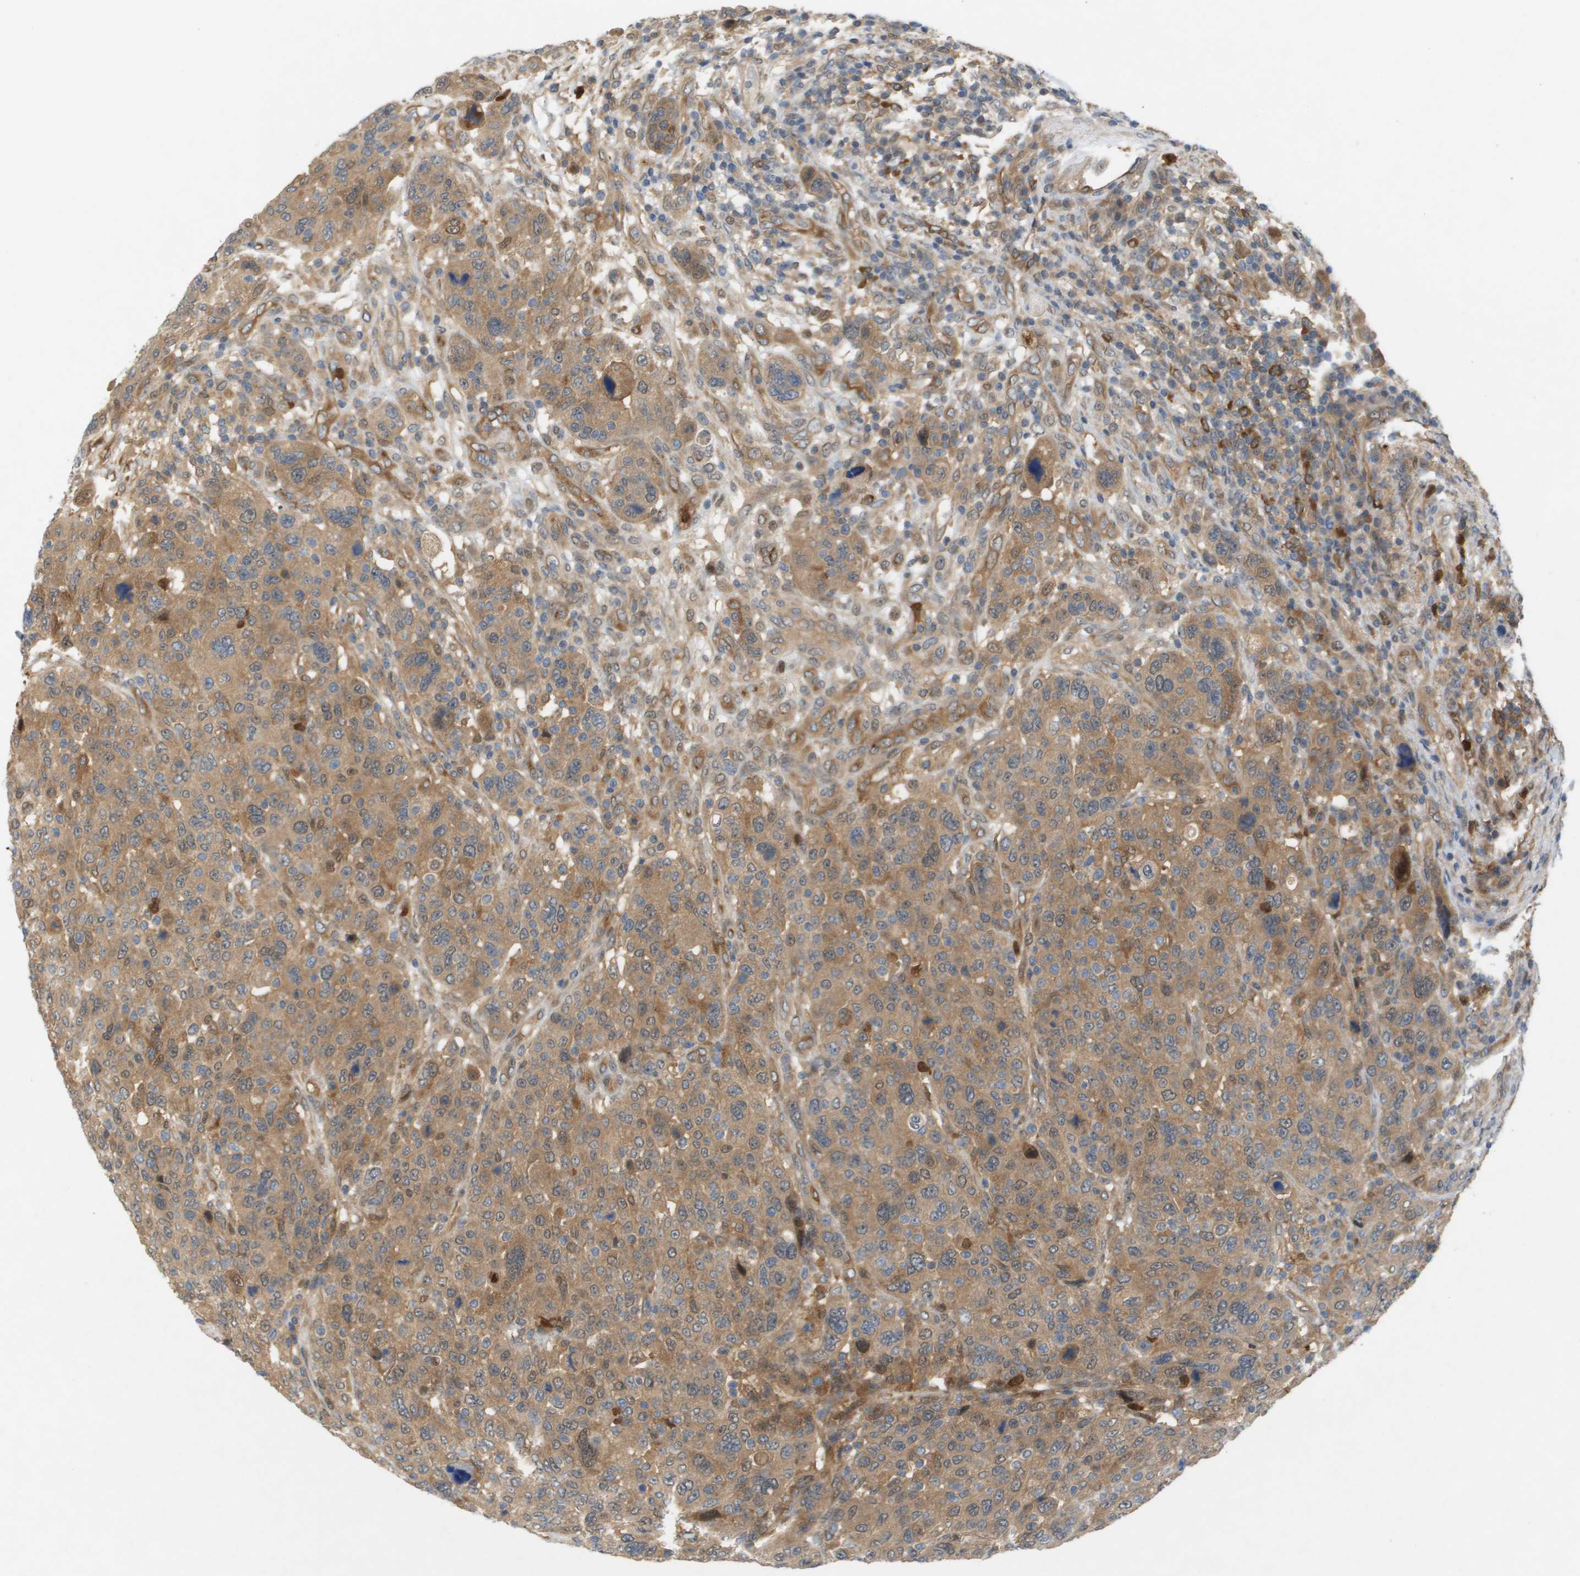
{"staining": {"intensity": "moderate", "quantity": ">75%", "location": "cytoplasmic/membranous"}, "tissue": "breast cancer", "cell_type": "Tumor cells", "image_type": "cancer", "snomed": [{"axis": "morphology", "description": "Duct carcinoma"}, {"axis": "topography", "description": "Breast"}], "caption": "Breast intraductal carcinoma stained for a protein (brown) demonstrates moderate cytoplasmic/membranous positive positivity in approximately >75% of tumor cells.", "gene": "PALD1", "patient": {"sex": "female", "age": 37}}